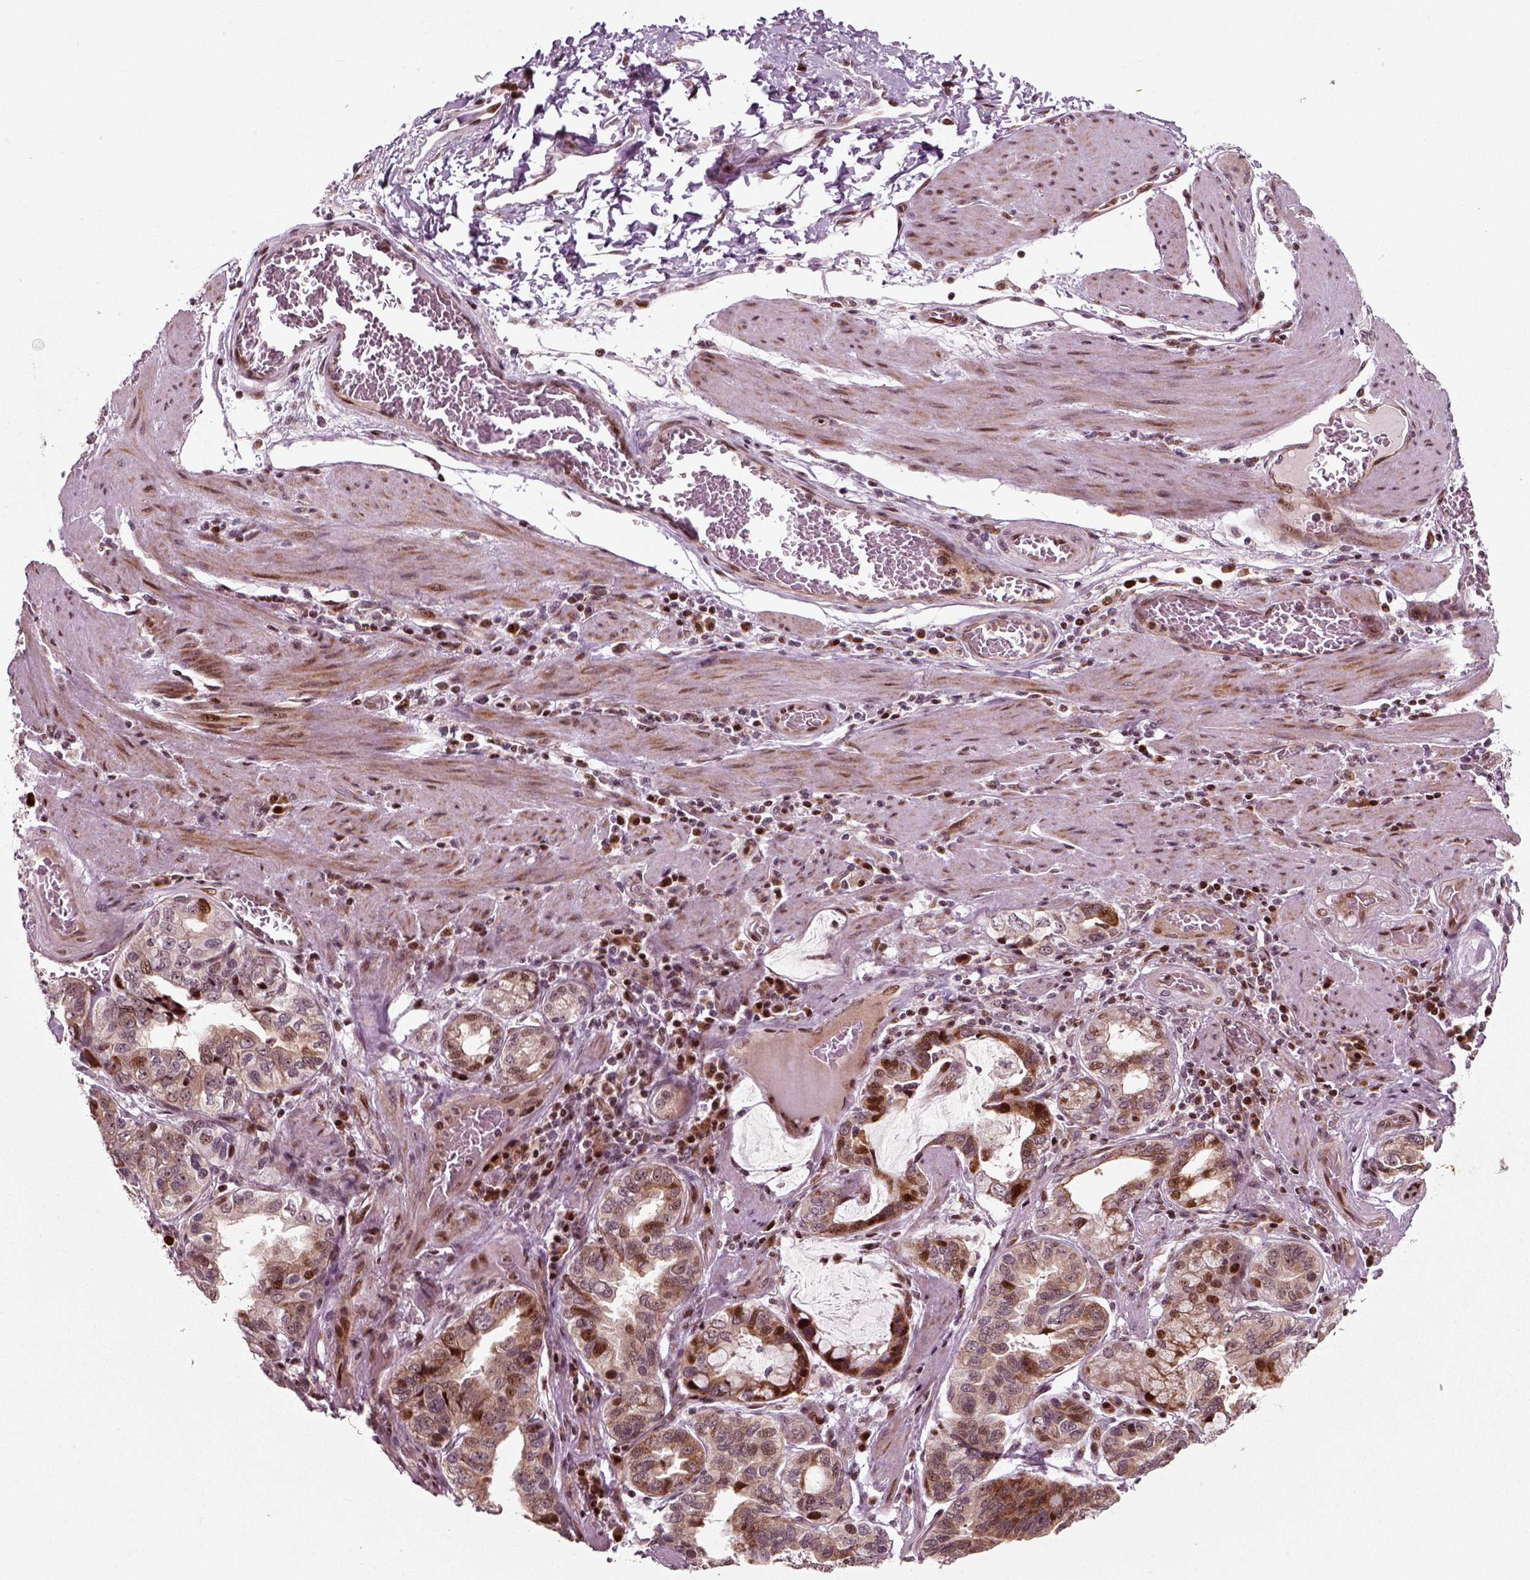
{"staining": {"intensity": "strong", "quantity": "25%-75%", "location": "nuclear"}, "tissue": "stomach cancer", "cell_type": "Tumor cells", "image_type": "cancer", "snomed": [{"axis": "morphology", "description": "Adenocarcinoma, NOS"}, {"axis": "topography", "description": "Stomach, lower"}], "caption": "Immunohistochemistry (DAB (3,3'-diaminobenzidine)) staining of stomach adenocarcinoma exhibits strong nuclear protein positivity in about 25%-75% of tumor cells.", "gene": "CDC14A", "patient": {"sex": "female", "age": 76}}